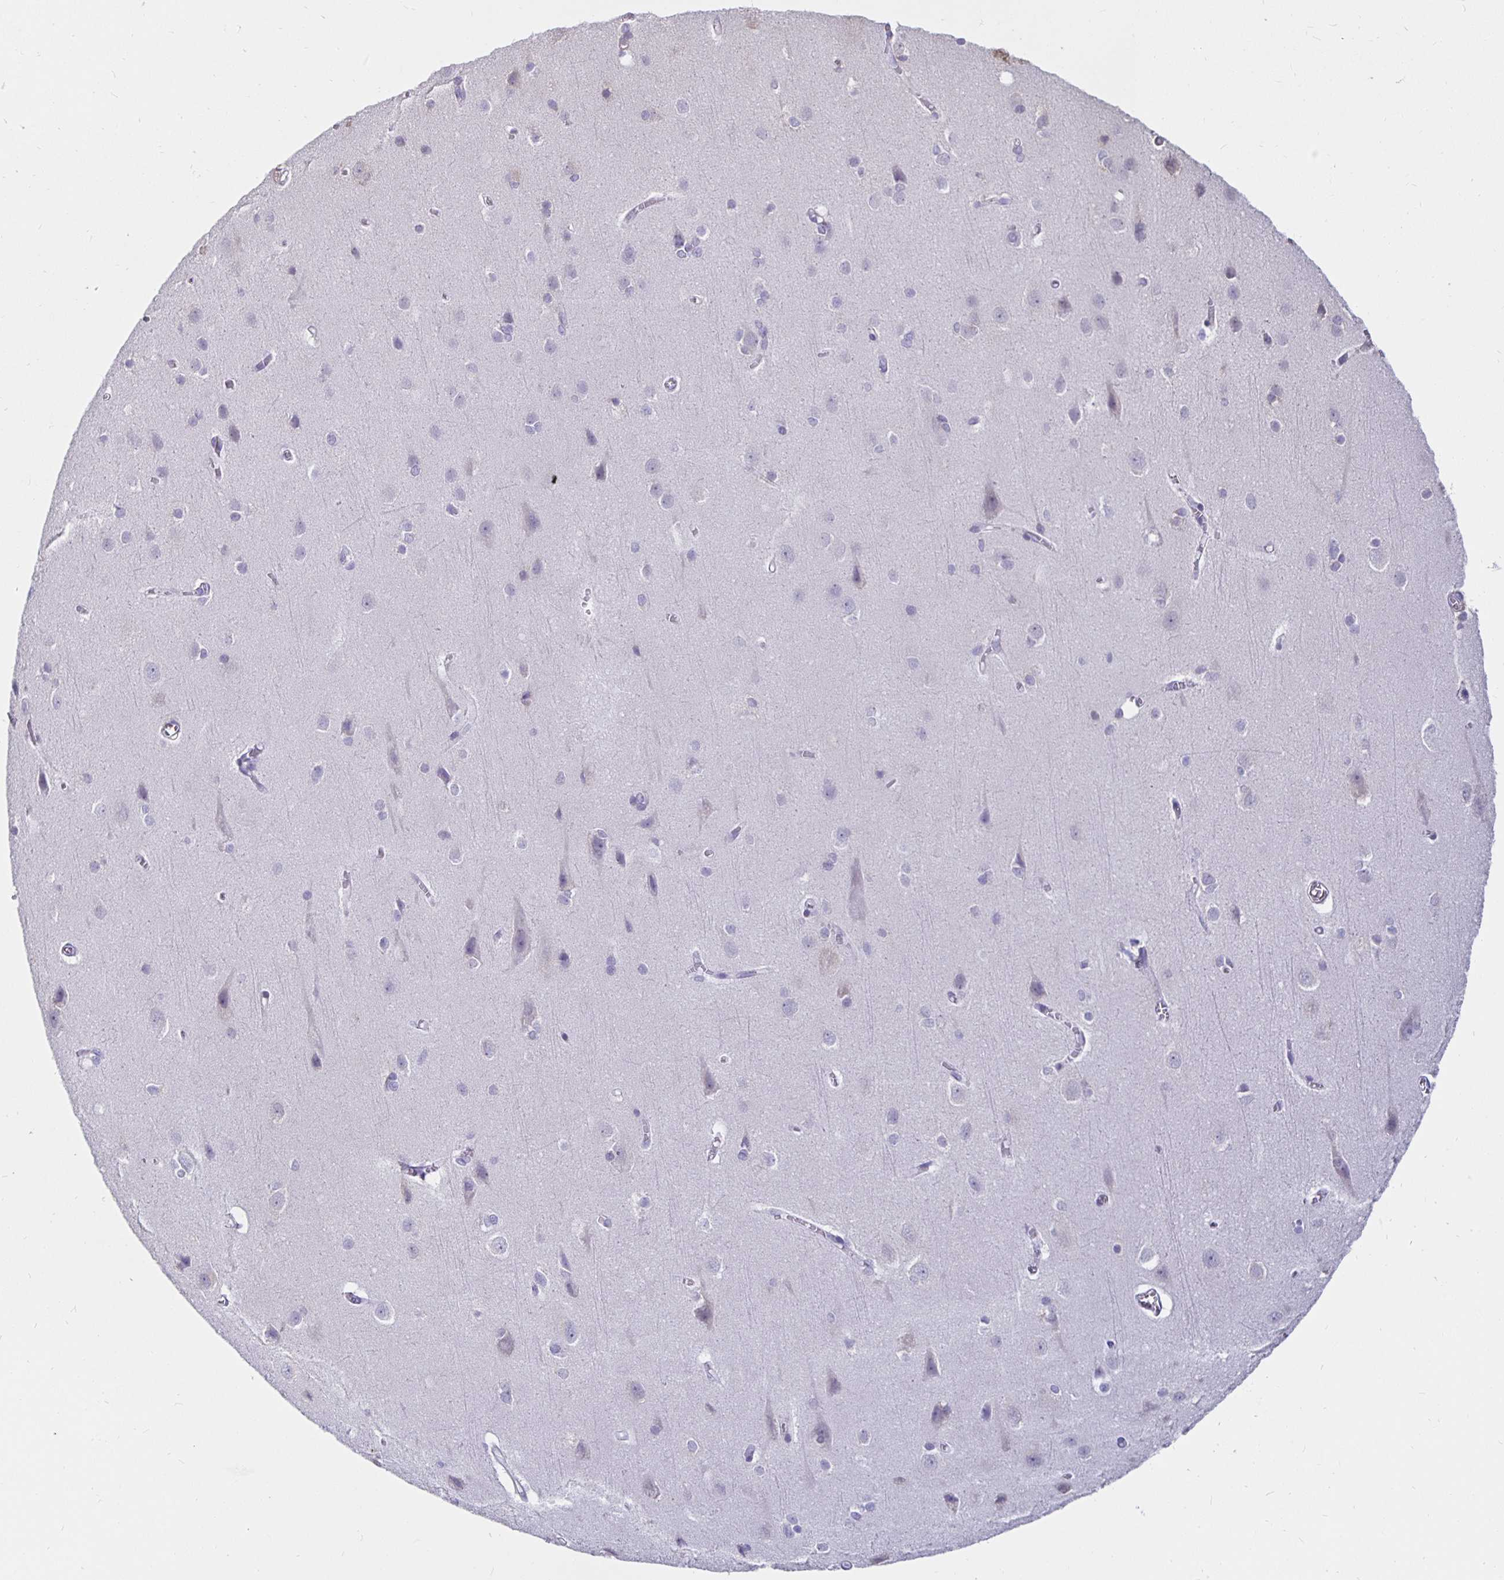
{"staining": {"intensity": "negative", "quantity": "none", "location": "none"}, "tissue": "cerebral cortex", "cell_type": "Endothelial cells", "image_type": "normal", "snomed": [{"axis": "morphology", "description": "Normal tissue, NOS"}, {"axis": "topography", "description": "Cerebral cortex"}], "caption": "An immunohistochemistry histopathology image of unremarkable cerebral cortex is shown. There is no staining in endothelial cells of cerebral cortex. (Stains: DAB IHC with hematoxylin counter stain, Microscopy: brightfield microscopy at high magnification).", "gene": "DNAI2", "patient": {"sex": "male", "age": 37}}